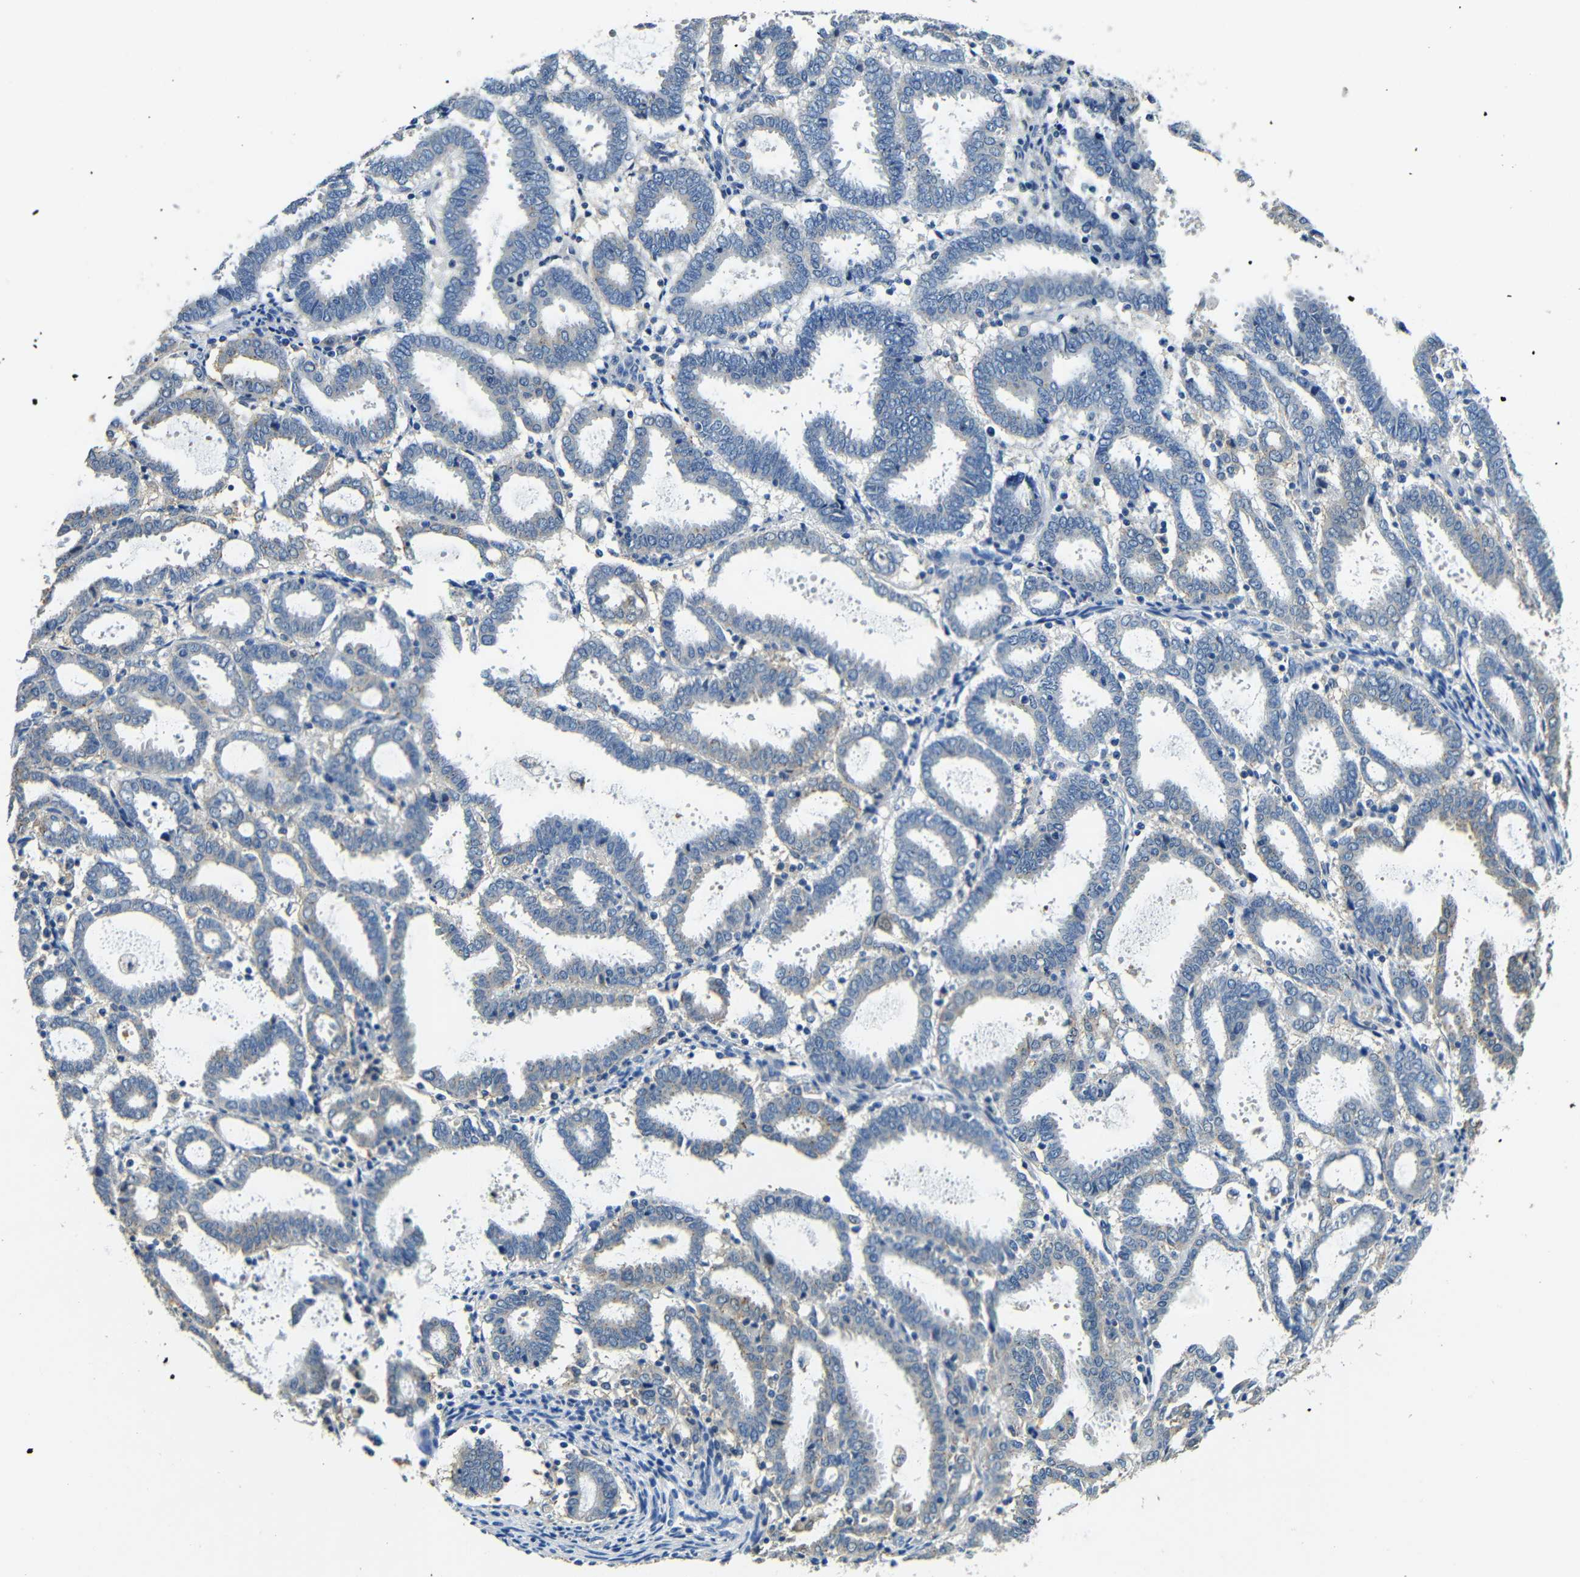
{"staining": {"intensity": "moderate", "quantity": "<25%", "location": "cytoplasmic/membranous"}, "tissue": "endometrial cancer", "cell_type": "Tumor cells", "image_type": "cancer", "snomed": [{"axis": "morphology", "description": "Adenocarcinoma, NOS"}, {"axis": "topography", "description": "Uterus"}], "caption": "Protein expression analysis of adenocarcinoma (endometrial) demonstrates moderate cytoplasmic/membranous expression in about <25% of tumor cells.", "gene": "FMO5", "patient": {"sex": "female", "age": 83}}